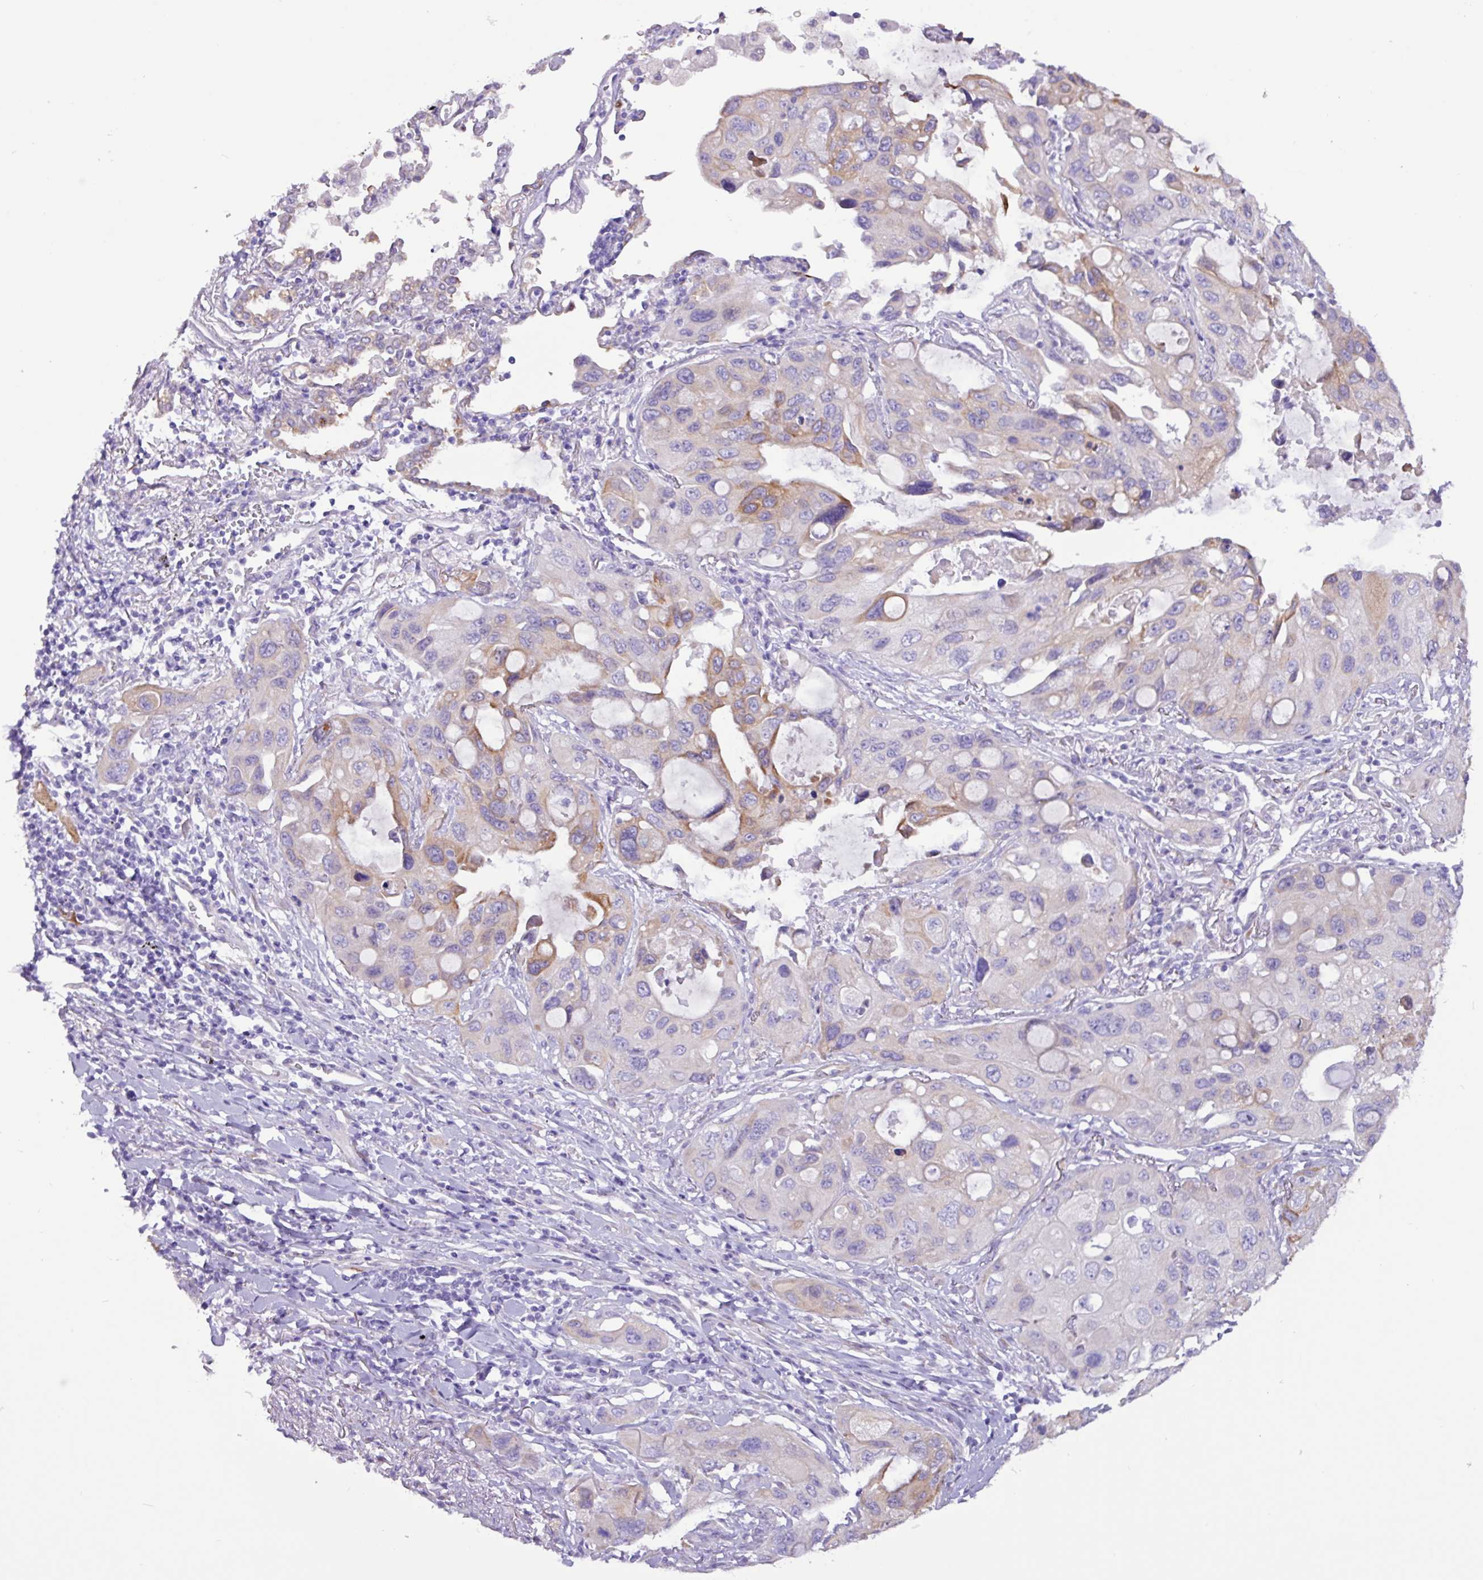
{"staining": {"intensity": "moderate", "quantity": "<25%", "location": "cytoplasmic/membranous"}, "tissue": "lung cancer", "cell_type": "Tumor cells", "image_type": "cancer", "snomed": [{"axis": "morphology", "description": "Squamous cell carcinoma, NOS"}, {"axis": "topography", "description": "Lung"}], "caption": "IHC histopathology image of neoplastic tissue: human squamous cell carcinoma (lung) stained using immunohistochemistry (IHC) reveals low levels of moderate protein expression localized specifically in the cytoplasmic/membranous of tumor cells, appearing as a cytoplasmic/membranous brown color.", "gene": "SLC38A1", "patient": {"sex": "female", "age": 73}}